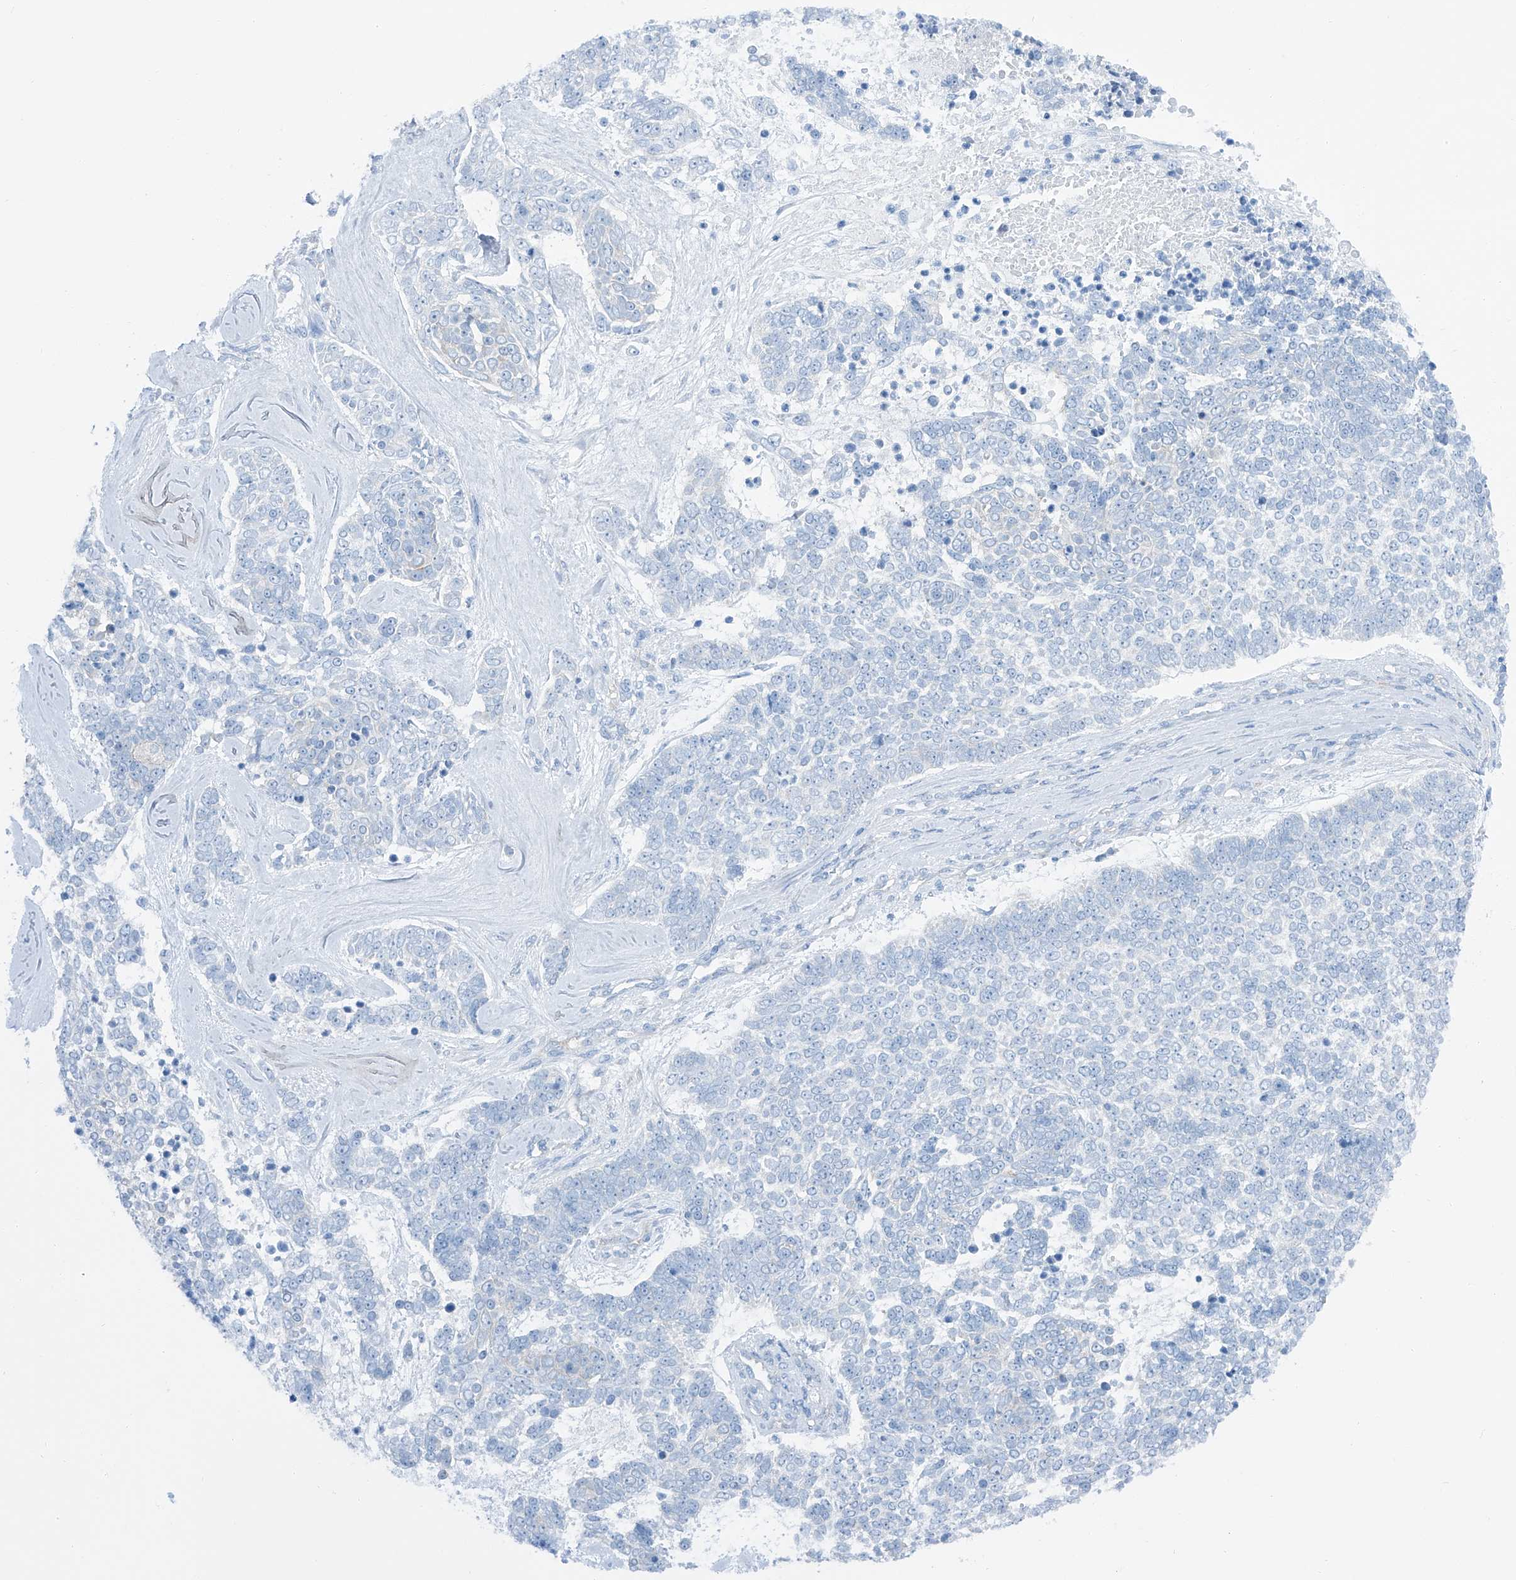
{"staining": {"intensity": "negative", "quantity": "none", "location": "none"}, "tissue": "skin cancer", "cell_type": "Tumor cells", "image_type": "cancer", "snomed": [{"axis": "morphology", "description": "Basal cell carcinoma"}, {"axis": "topography", "description": "Skin"}], "caption": "Protein analysis of skin cancer reveals no significant expression in tumor cells.", "gene": "MAGI1", "patient": {"sex": "female", "age": 81}}